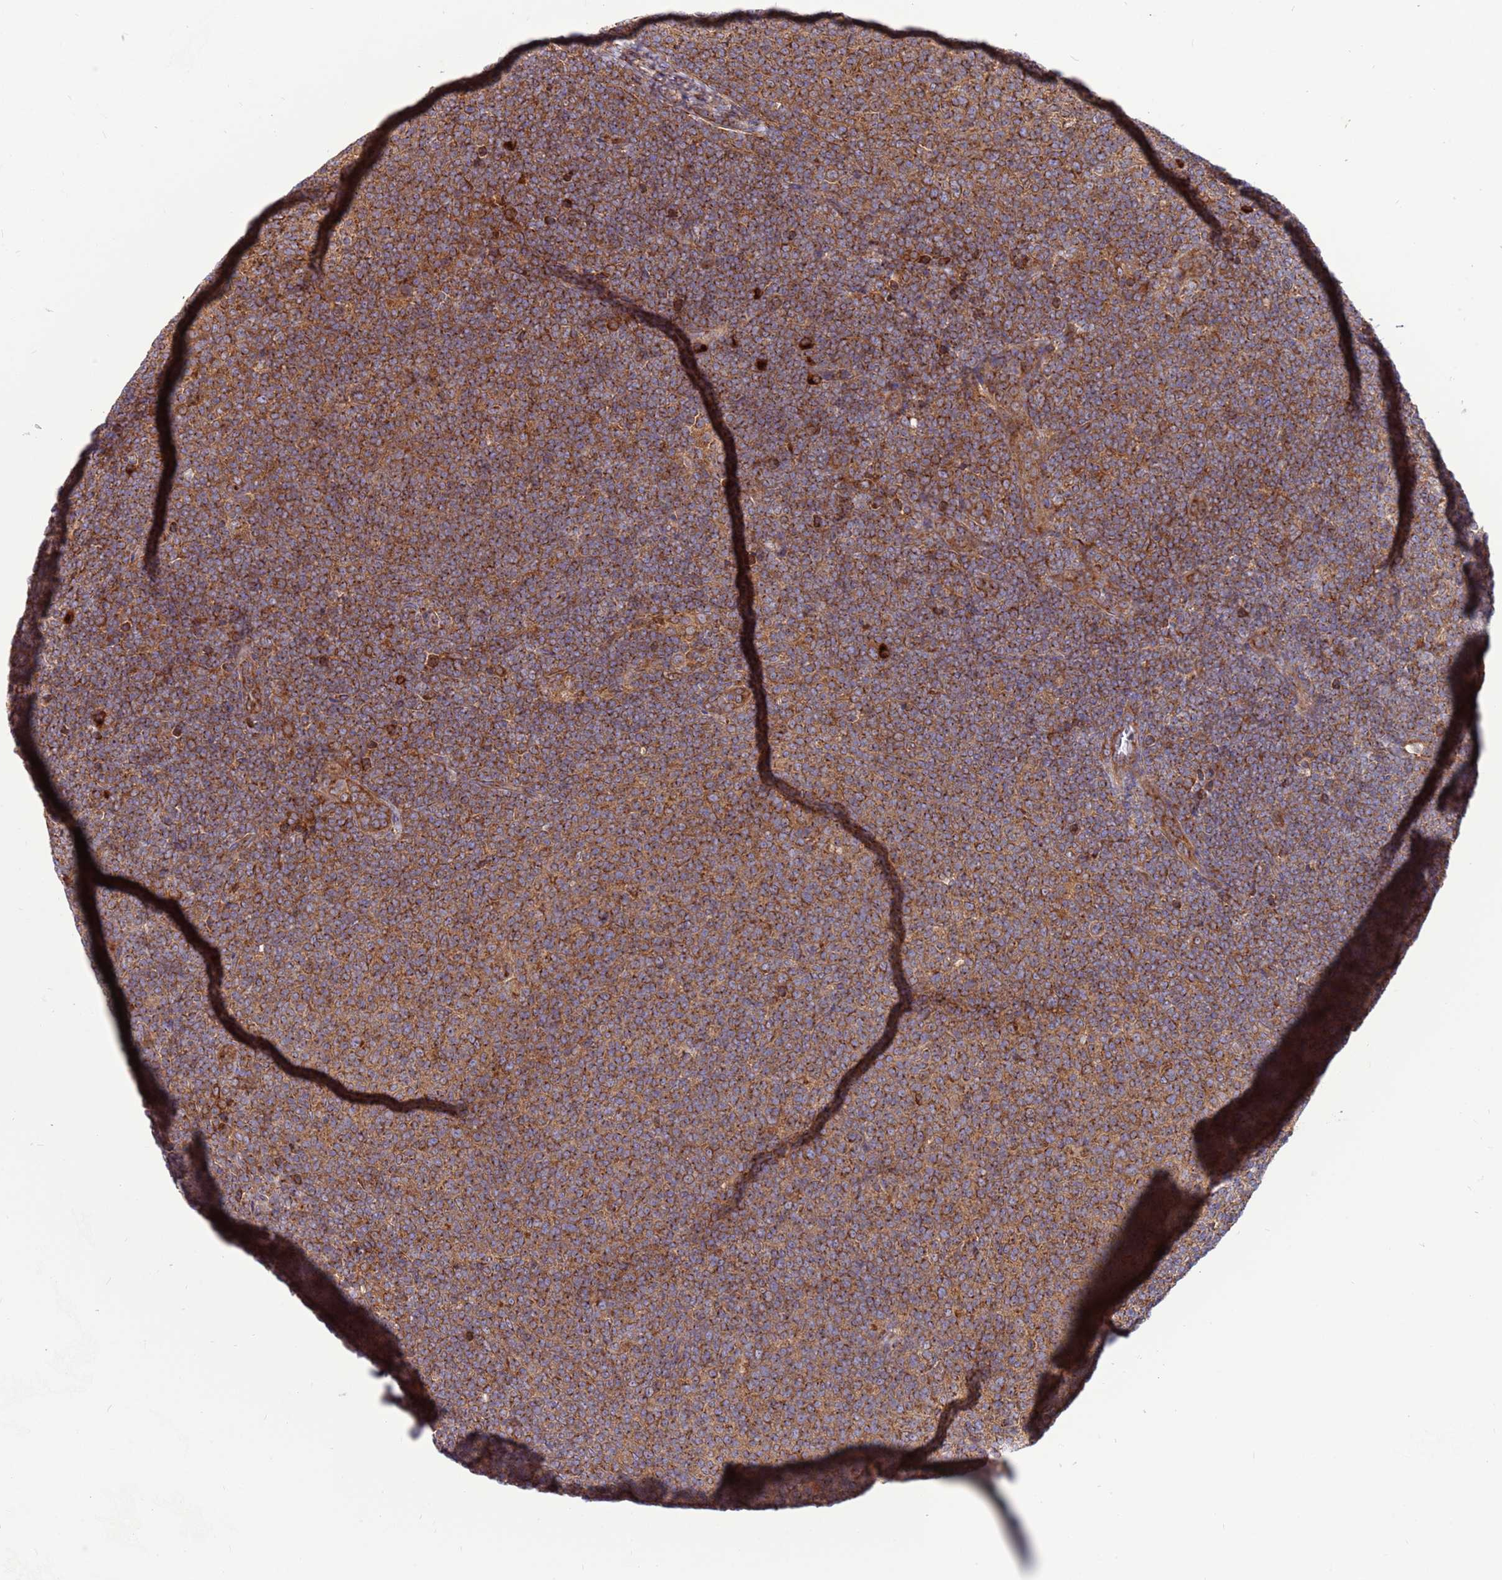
{"staining": {"intensity": "moderate", "quantity": ">75%", "location": "cytoplasmic/membranous"}, "tissue": "lymphoma", "cell_type": "Tumor cells", "image_type": "cancer", "snomed": [{"axis": "morphology", "description": "Malignant lymphoma, non-Hodgkin's type, Low grade"}, {"axis": "topography", "description": "Lymph node"}], "caption": "There is medium levels of moderate cytoplasmic/membranous staining in tumor cells of malignant lymphoma, non-Hodgkin's type (low-grade), as demonstrated by immunohistochemical staining (brown color).", "gene": "ZC3HAV1", "patient": {"sex": "male", "age": 66}}